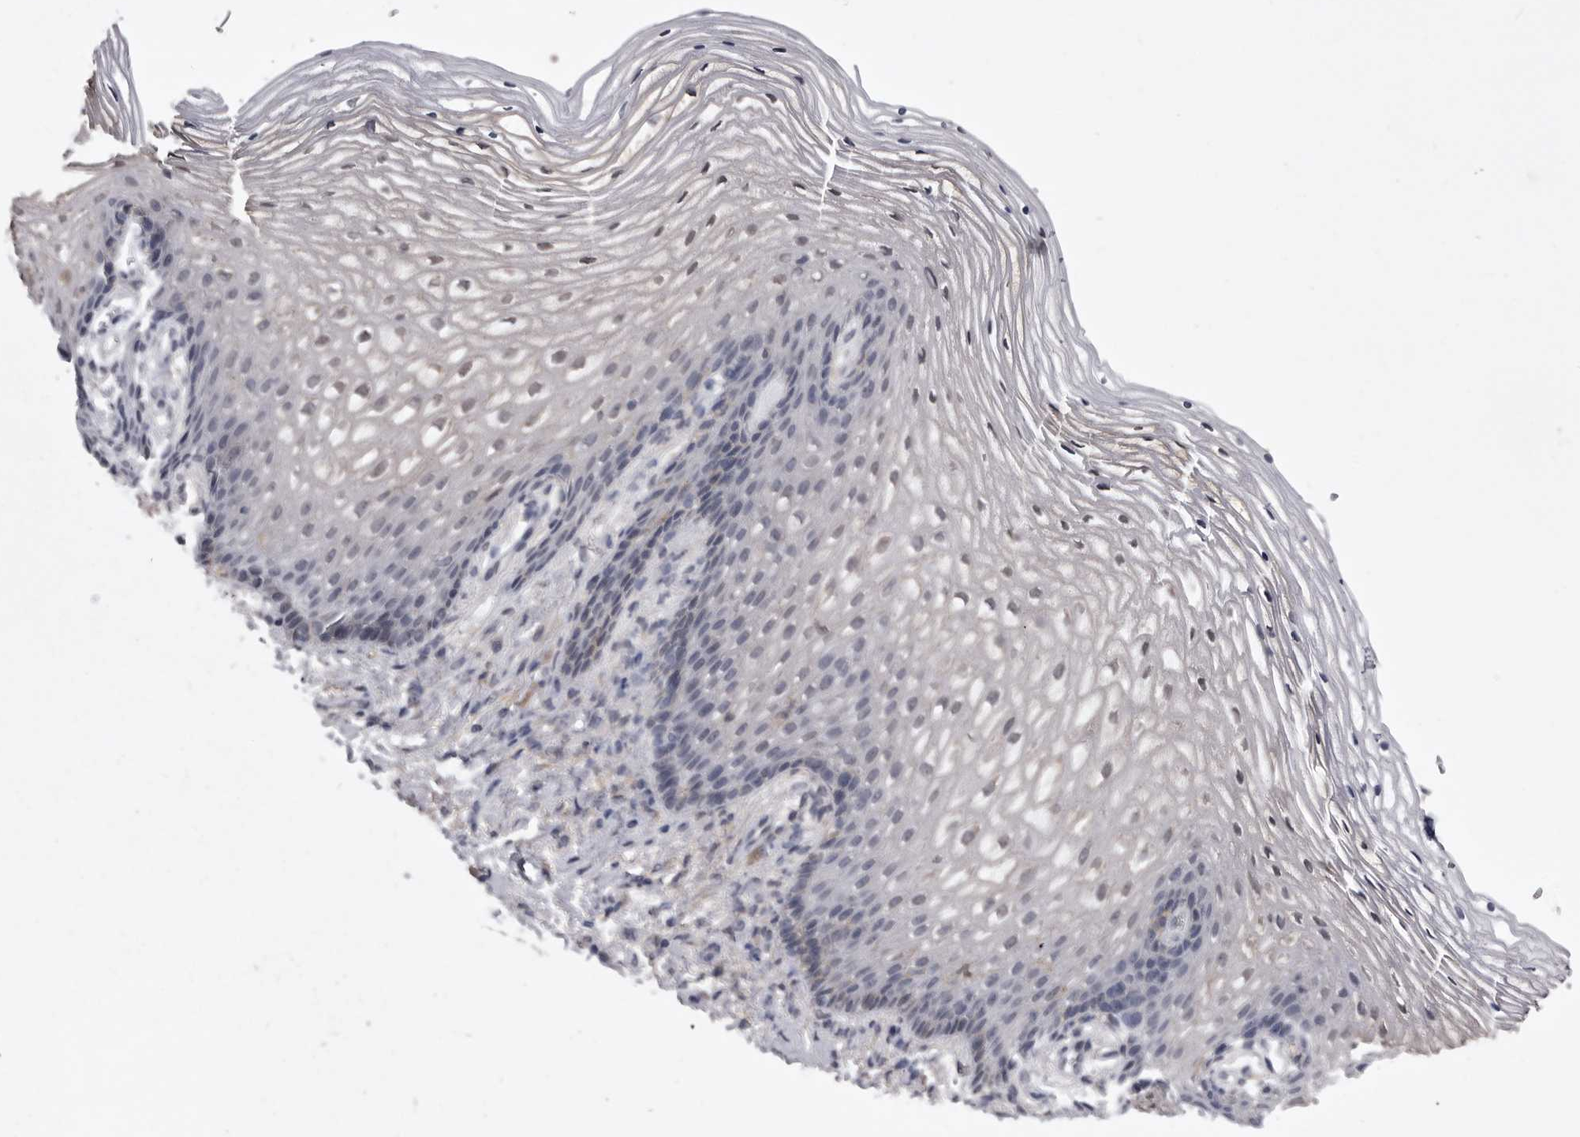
{"staining": {"intensity": "weak", "quantity": "<25%", "location": "cytoplasmic/membranous,nuclear"}, "tissue": "vagina", "cell_type": "Squamous epithelial cells", "image_type": "normal", "snomed": [{"axis": "morphology", "description": "Normal tissue, NOS"}, {"axis": "topography", "description": "Vagina"}], "caption": "DAB (3,3'-diaminobenzidine) immunohistochemical staining of normal human vagina exhibits no significant staining in squamous epithelial cells. Nuclei are stained in blue.", "gene": "ABL1", "patient": {"sex": "female", "age": 60}}